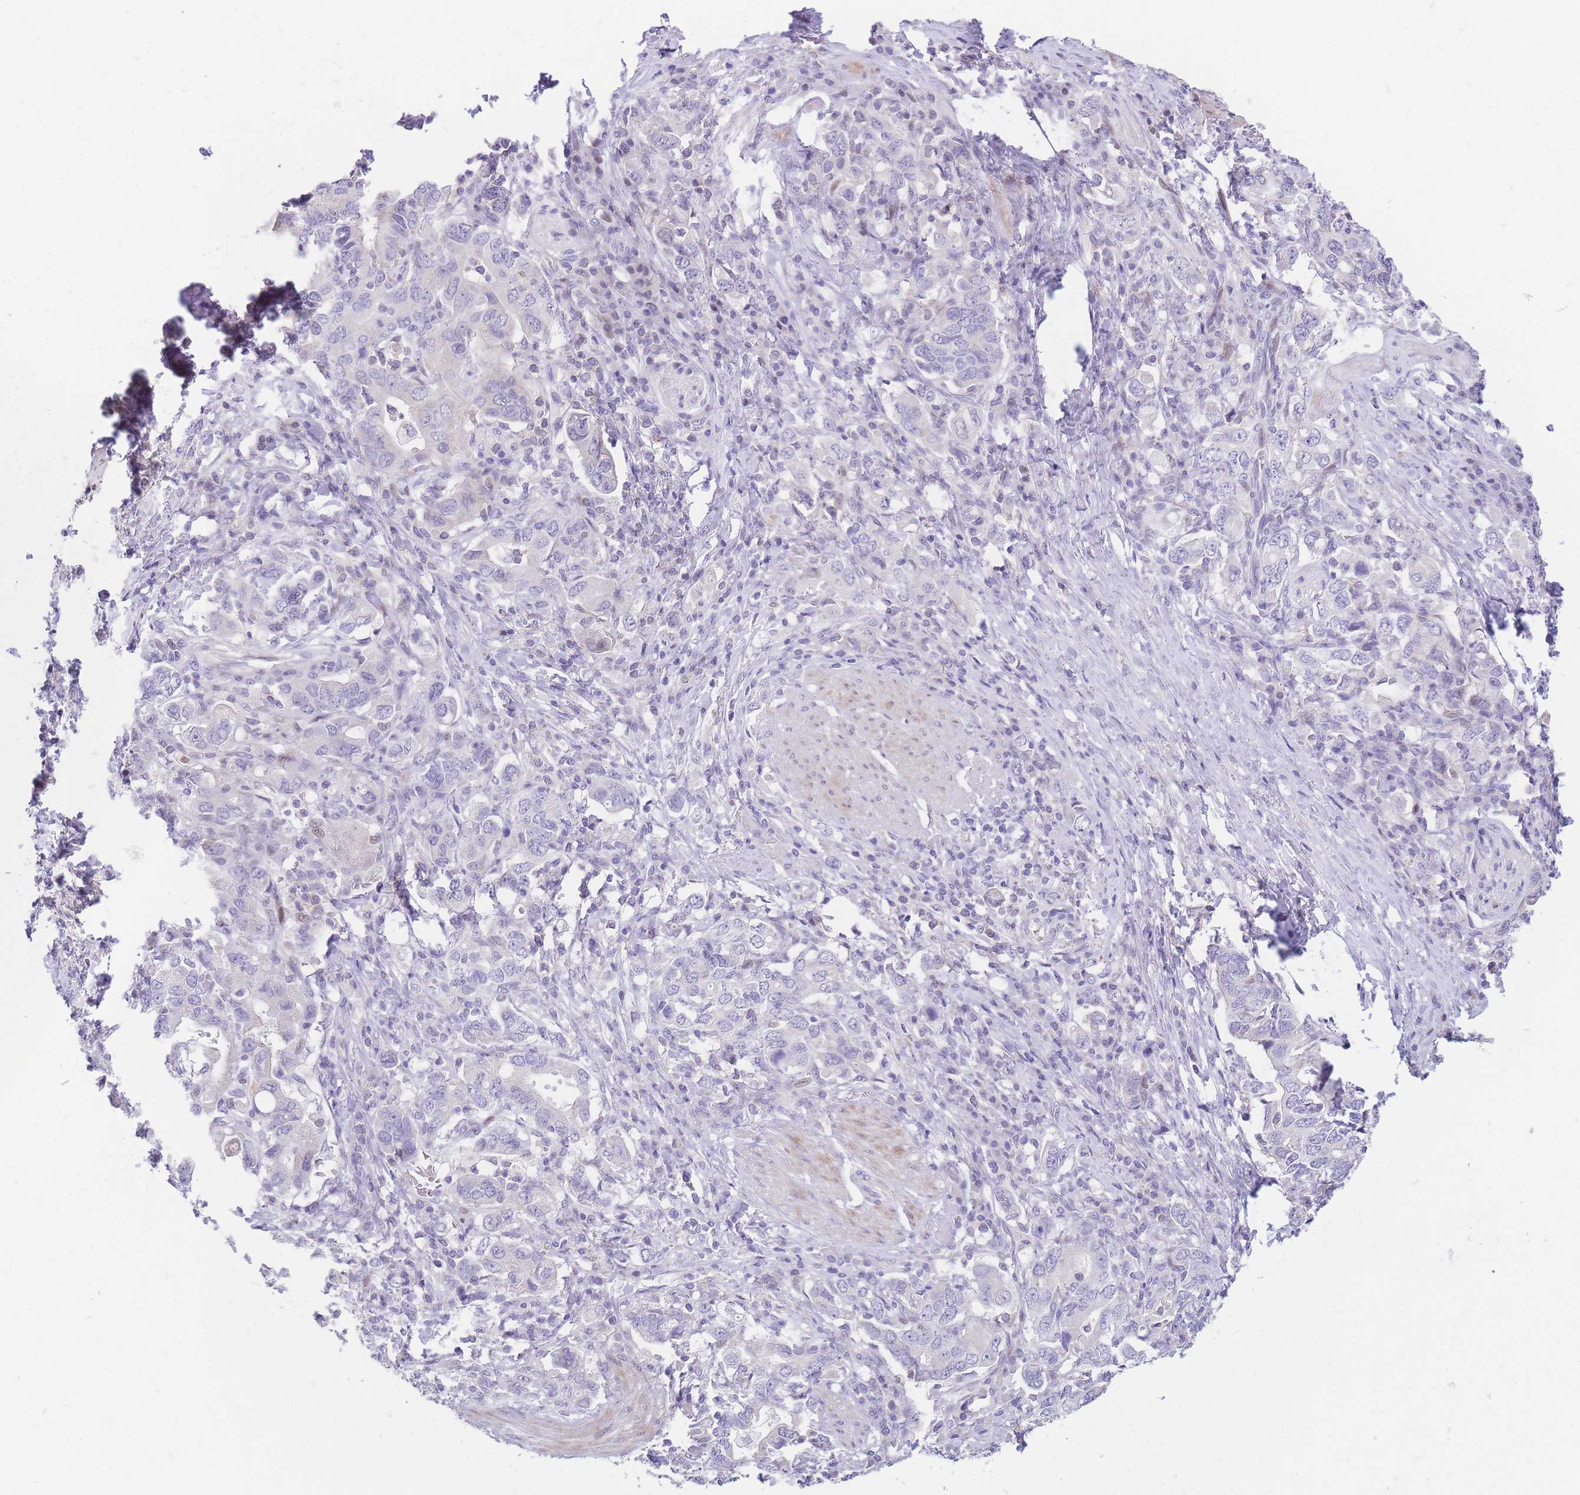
{"staining": {"intensity": "negative", "quantity": "none", "location": "none"}, "tissue": "stomach cancer", "cell_type": "Tumor cells", "image_type": "cancer", "snomed": [{"axis": "morphology", "description": "Adenocarcinoma, NOS"}, {"axis": "topography", "description": "Stomach, upper"}, {"axis": "topography", "description": "Stomach"}], "caption": "The immunohistochemistry (IHC) histopathology image has no significant staining in tumor cells of stomach adenocarcinoma tissue.", "gene": "SHCBP1", "patient": {"sex": "male", "age": 62}}